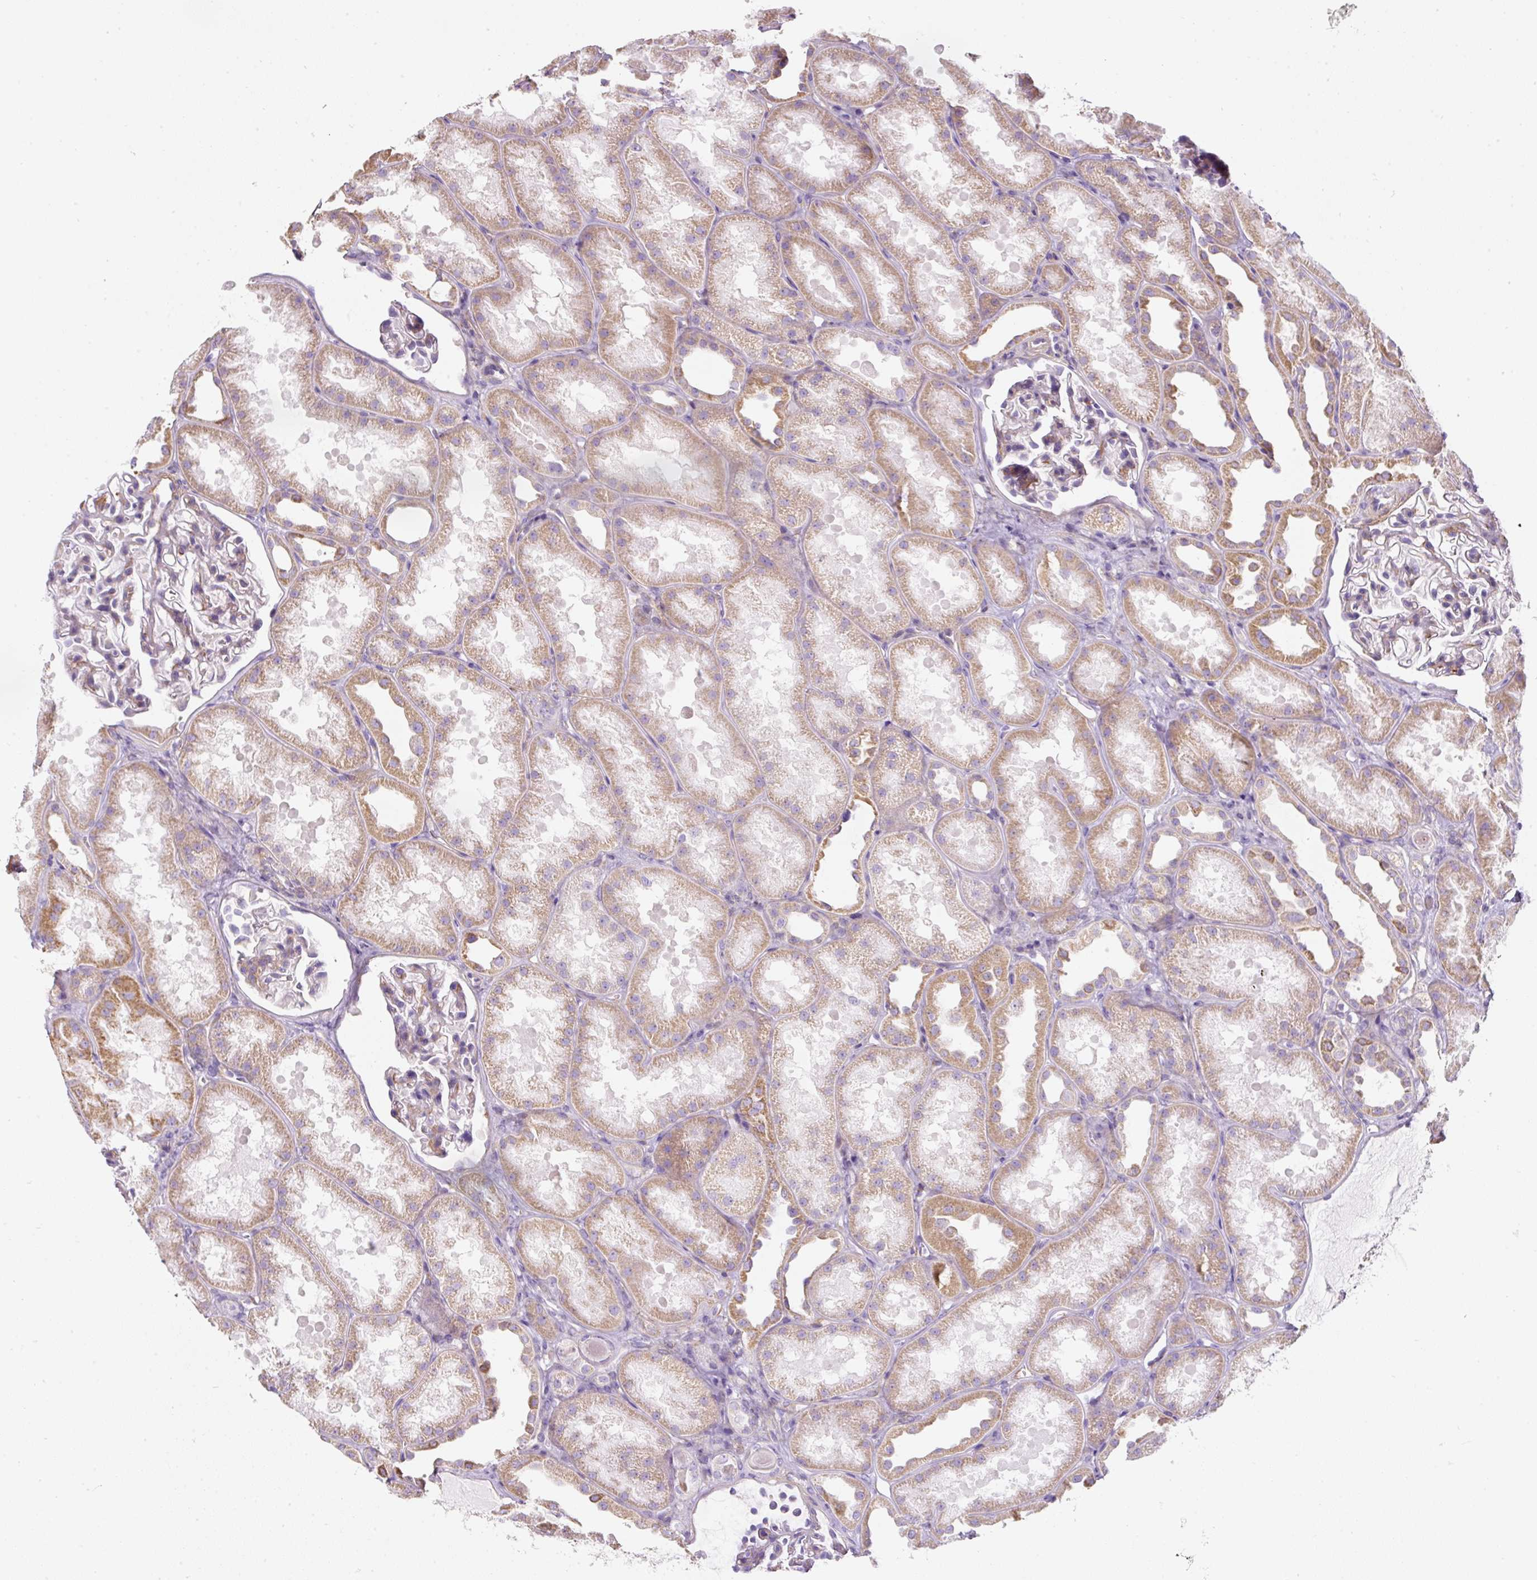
{"staining": {"intensity": "weak", "quantity": "25%-75%", "location": "cytoplasmic/membranous"}, "tissue": "kidney", "cell_type": "Cells in glomeruli", "image_type": "normal", "snomed": [{"axis": "morphology", "description": "Normal tissue, NOS"}, {"axis": "topography", "description": "Kidney"}], "caption": "Immunohistochemical staining of normal human kidney exhibits 25%-75% levels of weak cytoplasmic/membranous protein positivity in about 25%-75% of cells in glomeruli. The staining was performed using DAB, with brown indicating positive protein expression. Nuclei are stained blue with hematoxylin.", "gene": "ERAP2", "patient": {"sex": "male", "age": 61}}